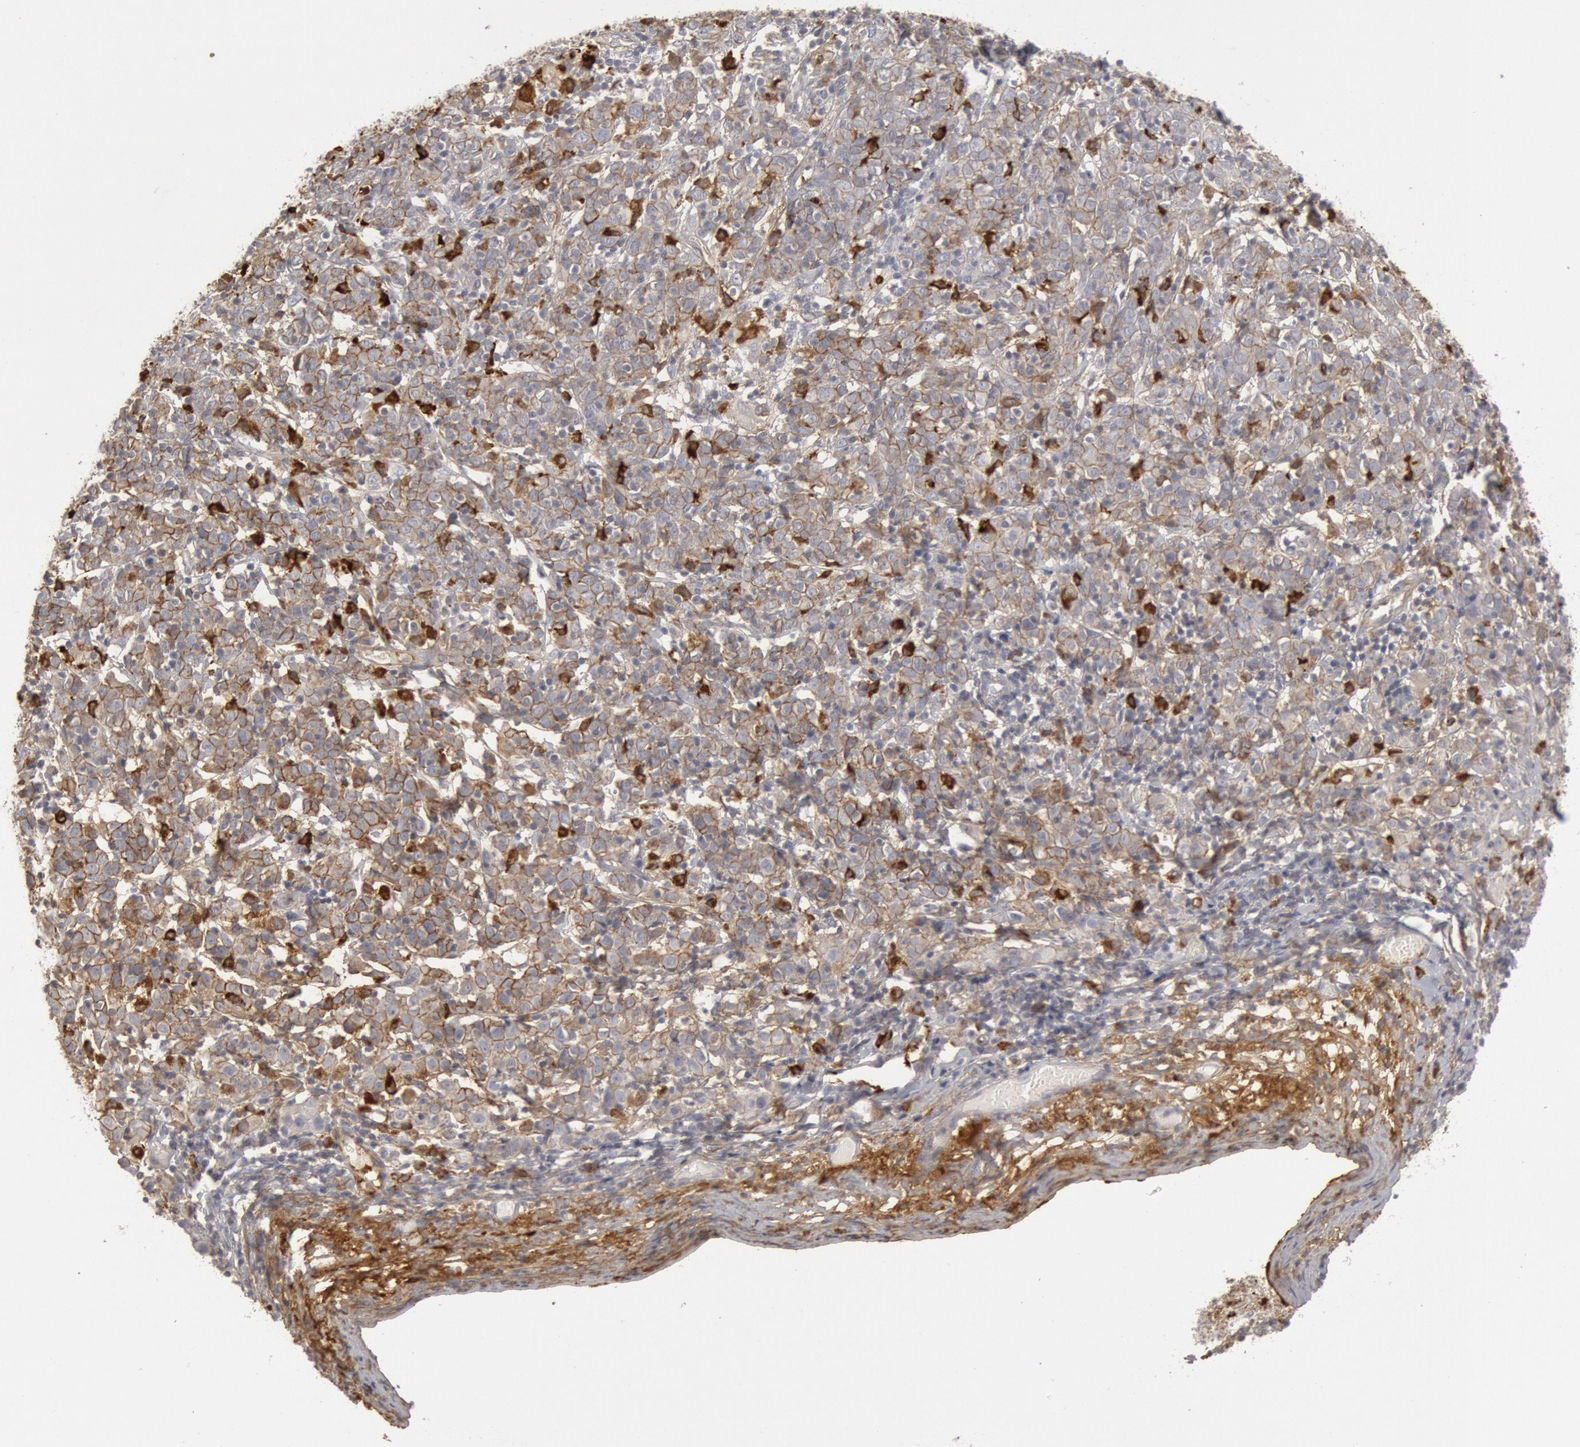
{"staining": {"intensity": "moderate", "quantity": "25%-75%", "location": "cytoplasmic/membranous"}, "tissue": "cervical cancer", "cell_type": "Tumor cells", "image_type": "cancer", "snomed": [{"axis": "morphology", "description": "Normal tissue, NOS"}, {"axis": "morphology", "description": "Squamous cell carcinoma, NOS"}, {"axis": "topography", "description": "Cervix"}], "caption": "Moderate cytoplasmic/membranous staining for a protein is seen in approximately 25%-75% of tumor cells of cervical cancer (squamous cell carcinoma) using immunohistochemistry.", "gene": "C1QC", "patient": {"sex": "female", "age": 67}}